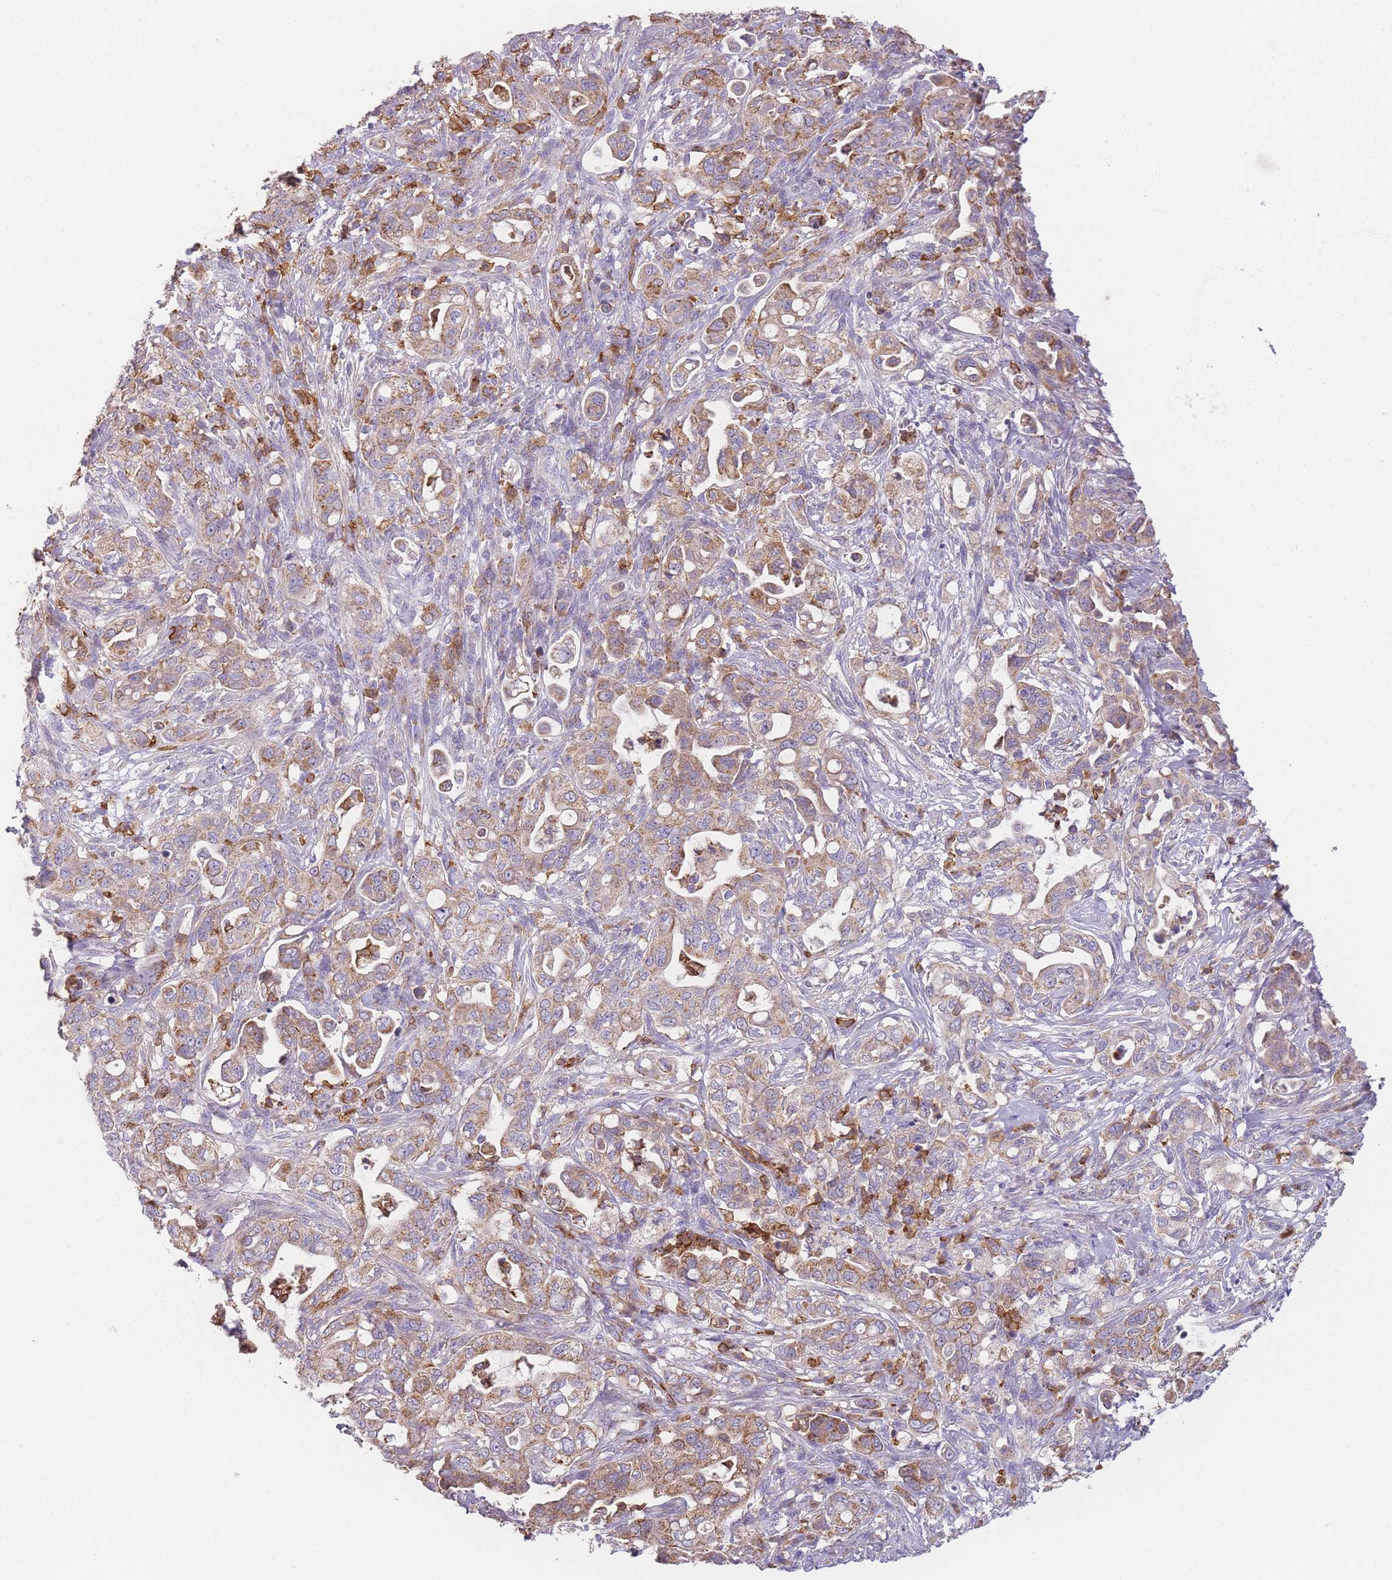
{"staining": {"intensity": "moderate", "quantity": ">75%", "location": "cytoplasmic/membranous"}, "tissue": "pancreatic cancer", "cell_type": "Tumor cells", "image_type": "cancer", "snomed": [{"axis": "morphology", "description": "Normal tissue, NOS"}, {"axis": "morphology", "description": "Adenocarcinoma, NOS"}, {"axis": "topography", "description": "Lymph node"}, {"axis": "topography", "description": "Pancreas"}], "caption": "Moderate cytoplasmic/membranous staining is present in about >75% of tumor cells in pancreatic adenocarcinoma.", "gene": "PRAM1", "patient": {"sex": "female", "age": 67}}